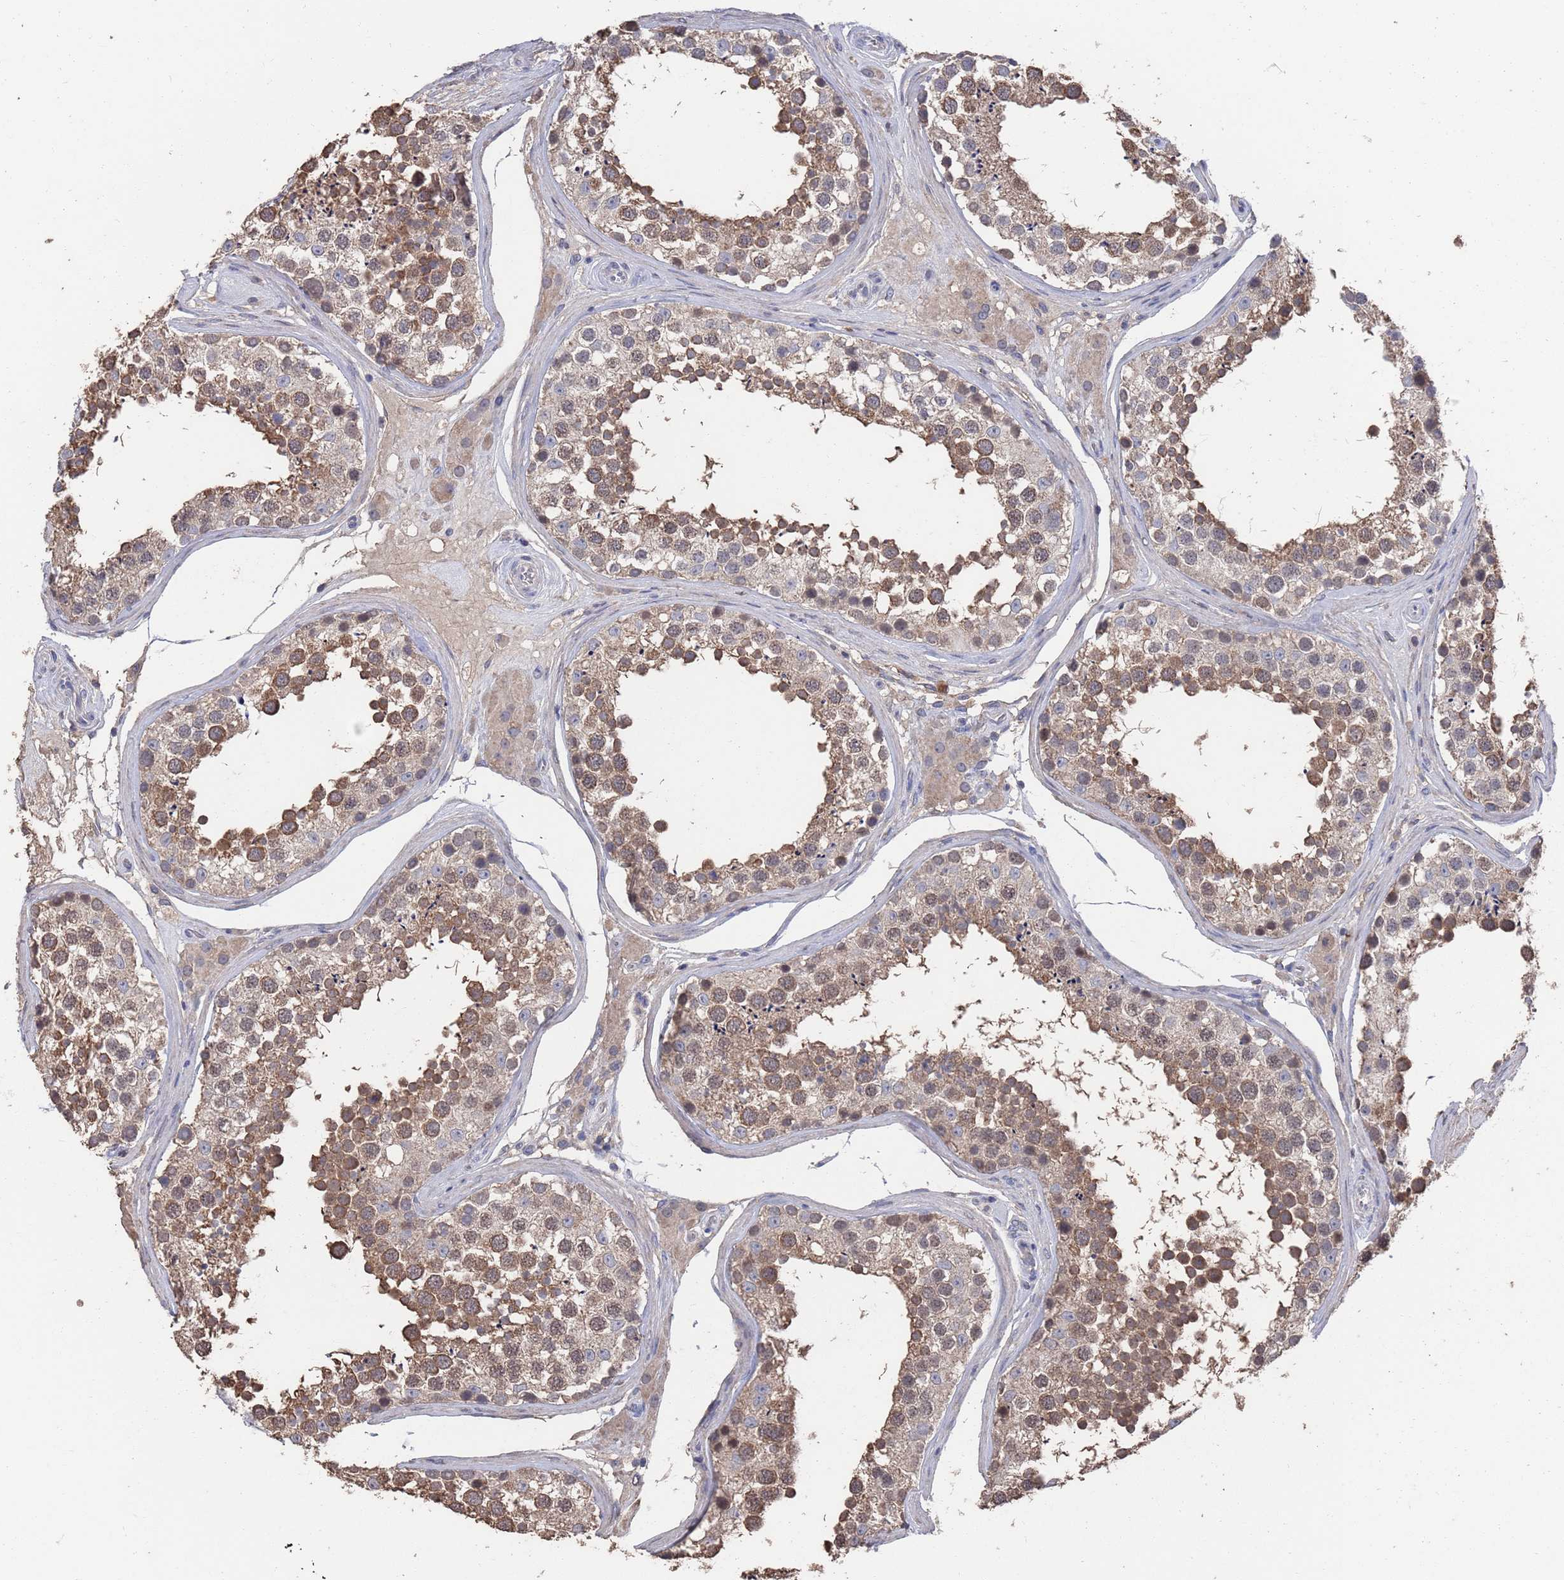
{"staining": {"intensity": "moderate", "quantity": "25%-75%", "location": "cytoplasmic/membranous"}, "tissue": "testis", "cell_type": "Cells in seminiferous ducts", "image_type": "normal", "snomed": [{"axis": "morphology", "description": "Normal tissue, NOS"}, {"axis": "topography", "description": "Testis"}], "caption": "A micrograph showing moderate cytoplasmic/membranous expression in about 25%-75% of cells in seminiferous ducts in benign testis, as visualized by brown immunohistochemical staining.", "gene": "BTBD18", "patient": {"sex": "male", "age": 46}}